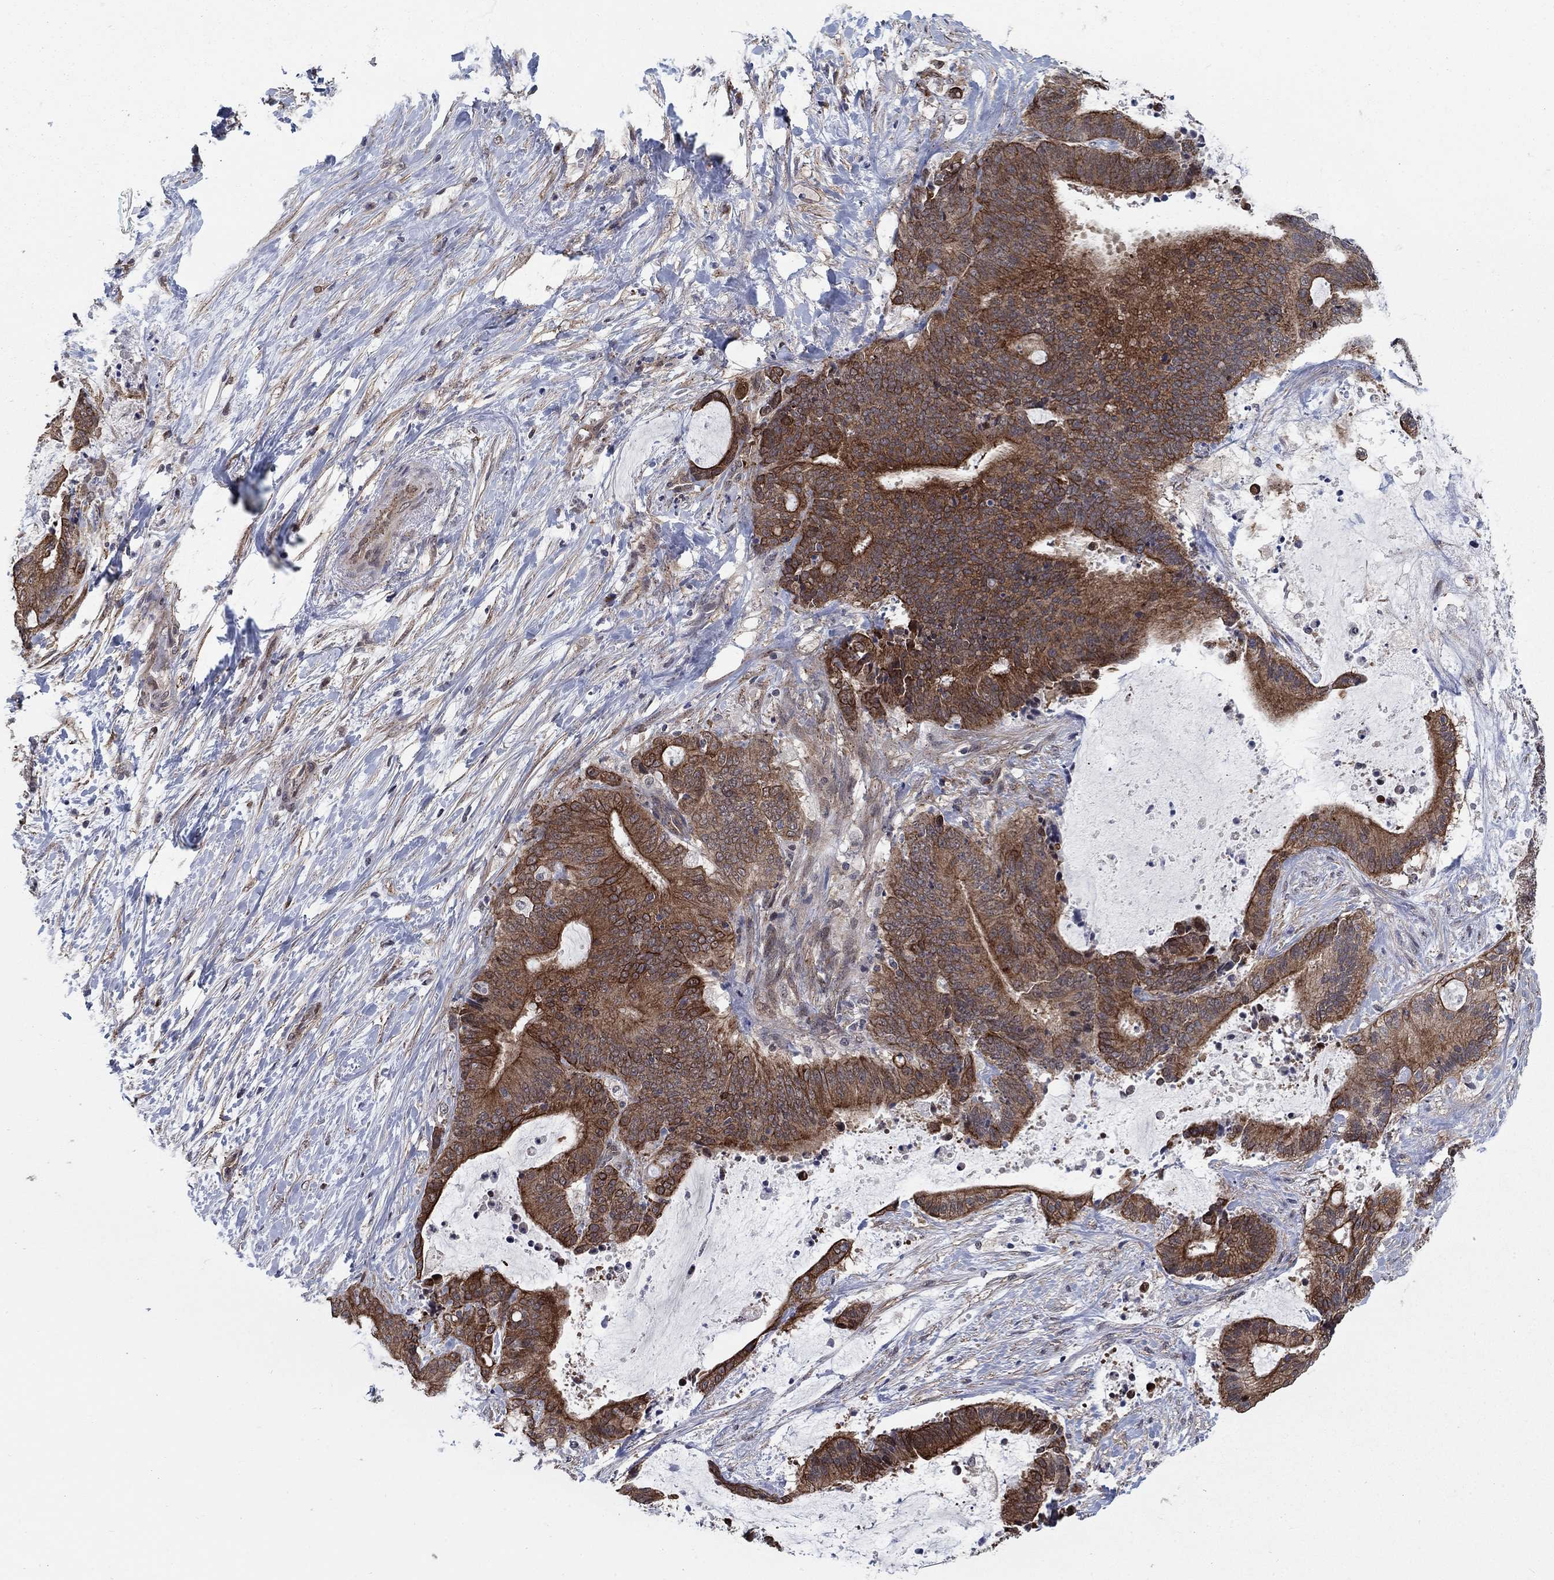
{"staining": {"intensity": "strong", "quantity": "<25%", "location": "cytoplasmic/membranous"}, "tissue": "liver cancer", "cell_type": "Tumor cells", "image_type": "cancer", "snomed": [{"axis": "morphology", "description": "Cholangiocarcinoma"}, {"axis": "topography", "description": "Liver"}], "caption": "Immunohistochemistry (IHC) photomicrograph of human liver cancer (cholangiocarcinoma) stained for a protein (brown), which demonstrates medium levels of strong cytoplasmic/membranous expression in about <25% of tumor cells.", "gene": "SH3RF1", "patient": {"sex": "female", "age": 73}}